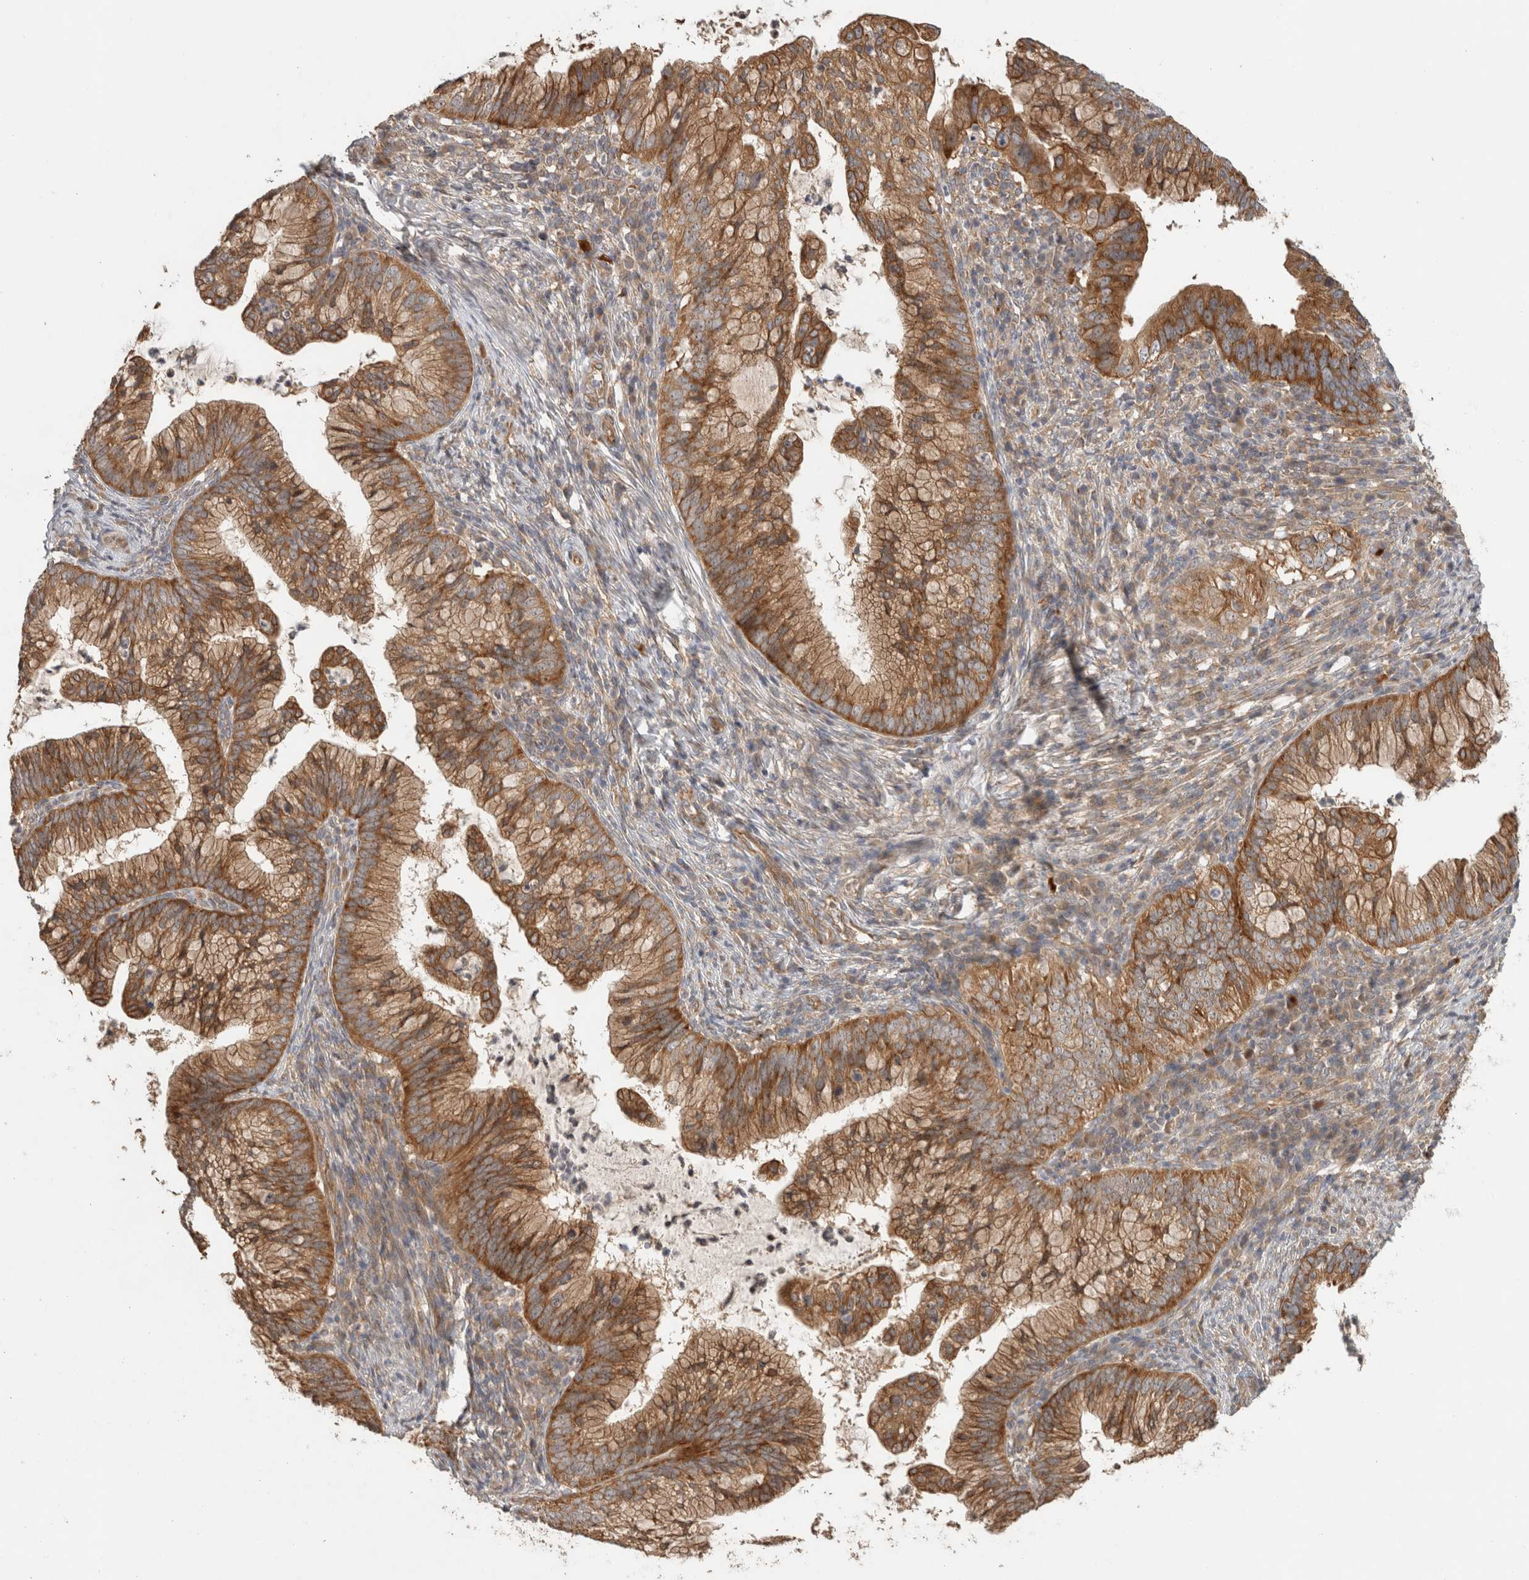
{"staining": {"intensity": "moderate", "quantity": ">75%", "location": "cytoplasmic/membranous"}, "tissue": "cervical cancer", "cell_type": "Tumor cells", "image_type": "cancer", "snomed": [{"axis": "morphology", "description": "Adenocarcinoma, NOS"}, {"axis": "topography", "description": "Cervix"}], "caption": "This image exhibits cervical cancer (adenocarcinoma) stained with immunohistochemistry (IHC) to label a protein in brown. The cytoplasmic/membranous of tumor cells show moderate positivity for the protein. Nuclei are counter-stained blue.", "gene": "PUM1", "patient": {"sex": "female", "age": 36}}